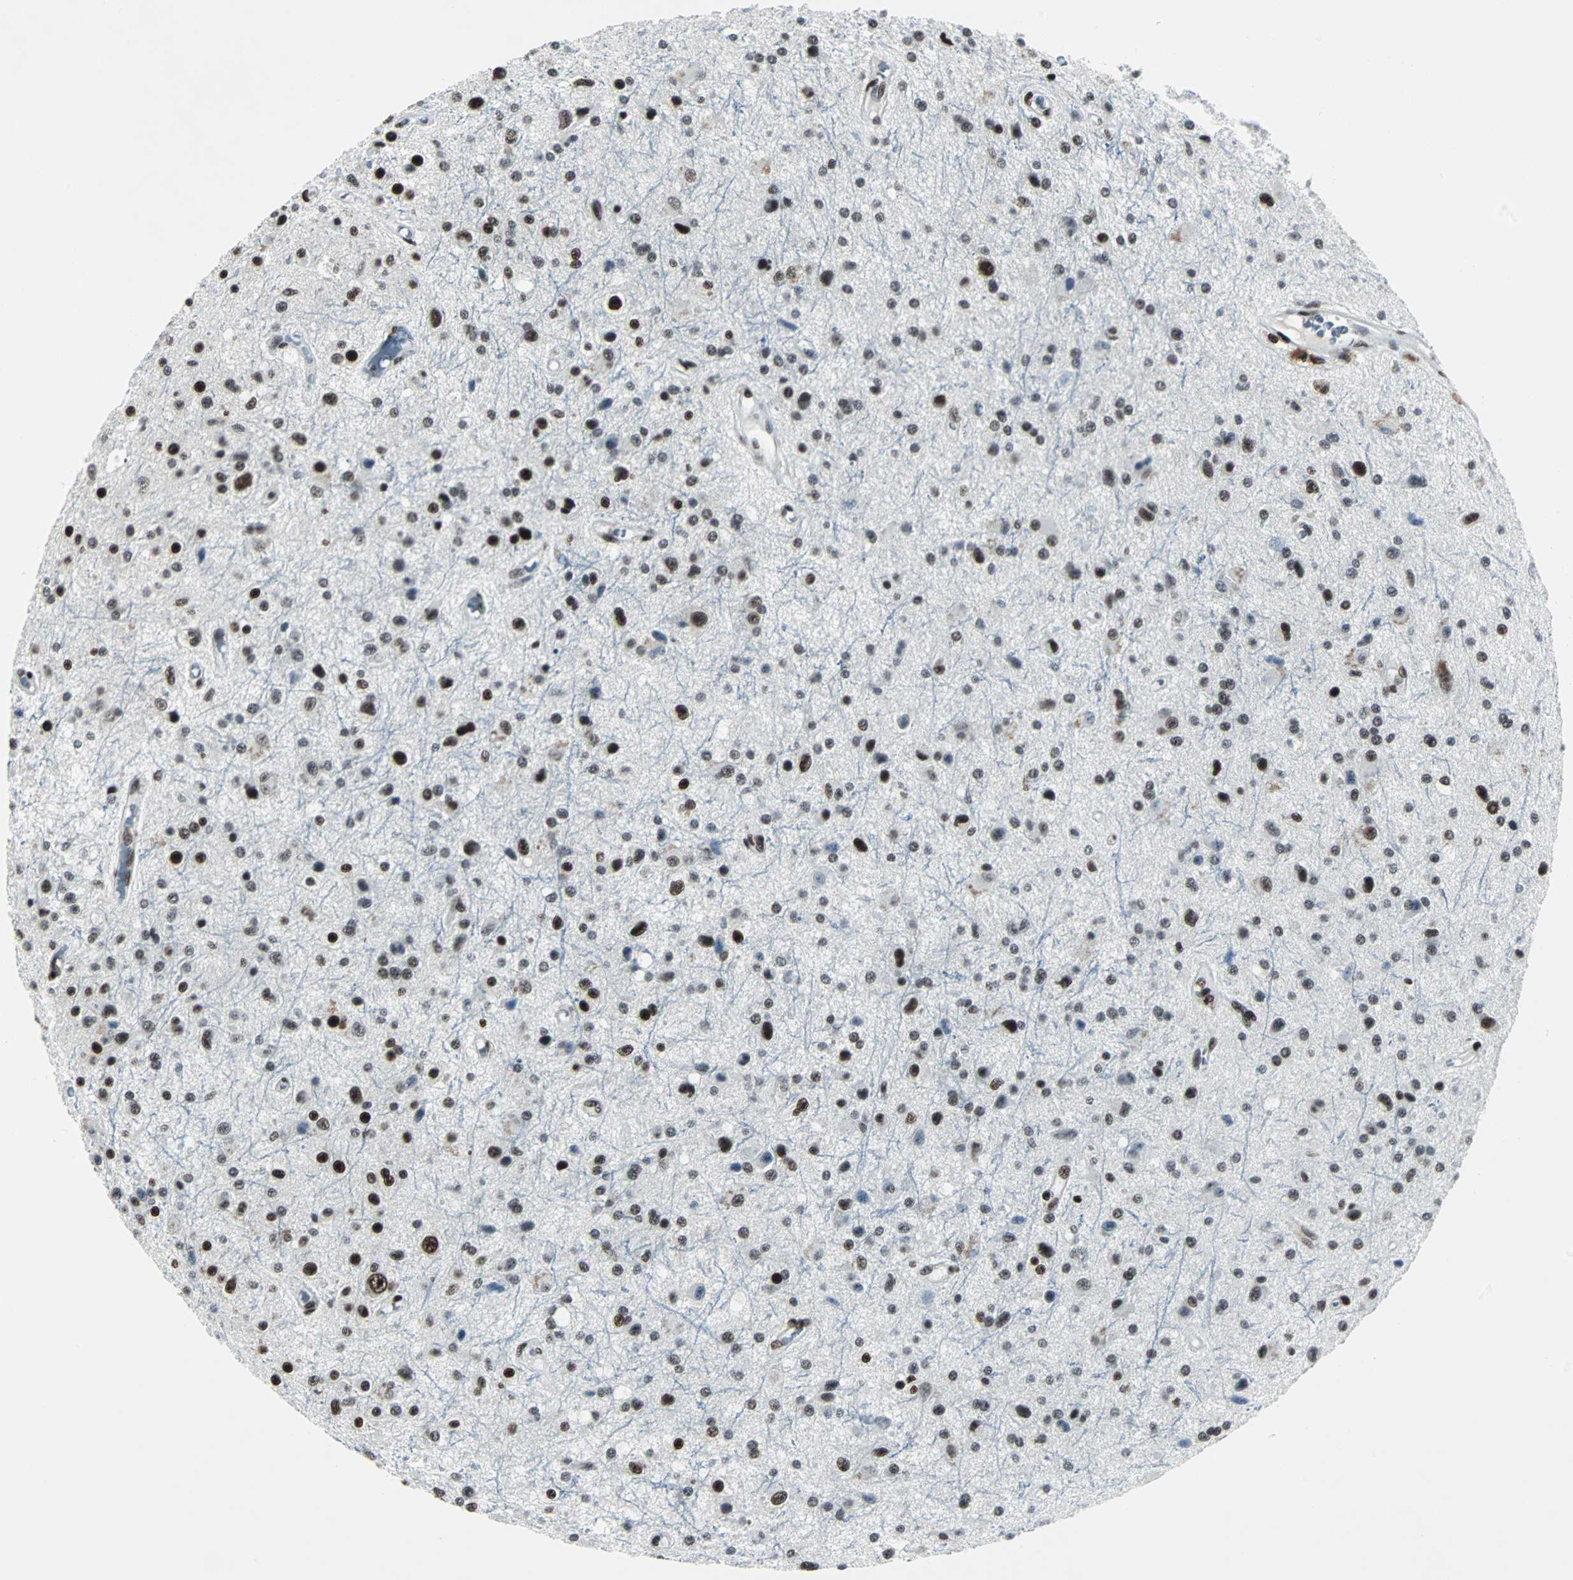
{"staining": {"intensity": "moderate", "quantity": ">75%", "location": "nuclear"}, "tissue": "glioma", "cell_type": "Tumor cells", "image_type": "cancer", "snomed": [{"axis": "morphology", "description": "Glioma, malignant, Low grade"}, {"axis": "topography", "description": "Brain"}], "caption": "A micrograph of glioma stained for a protein displays moderate nuclear brown staining in tumor cells.", "gene": "MEF2D", "patient": {"sex": "male", "age": 58}}